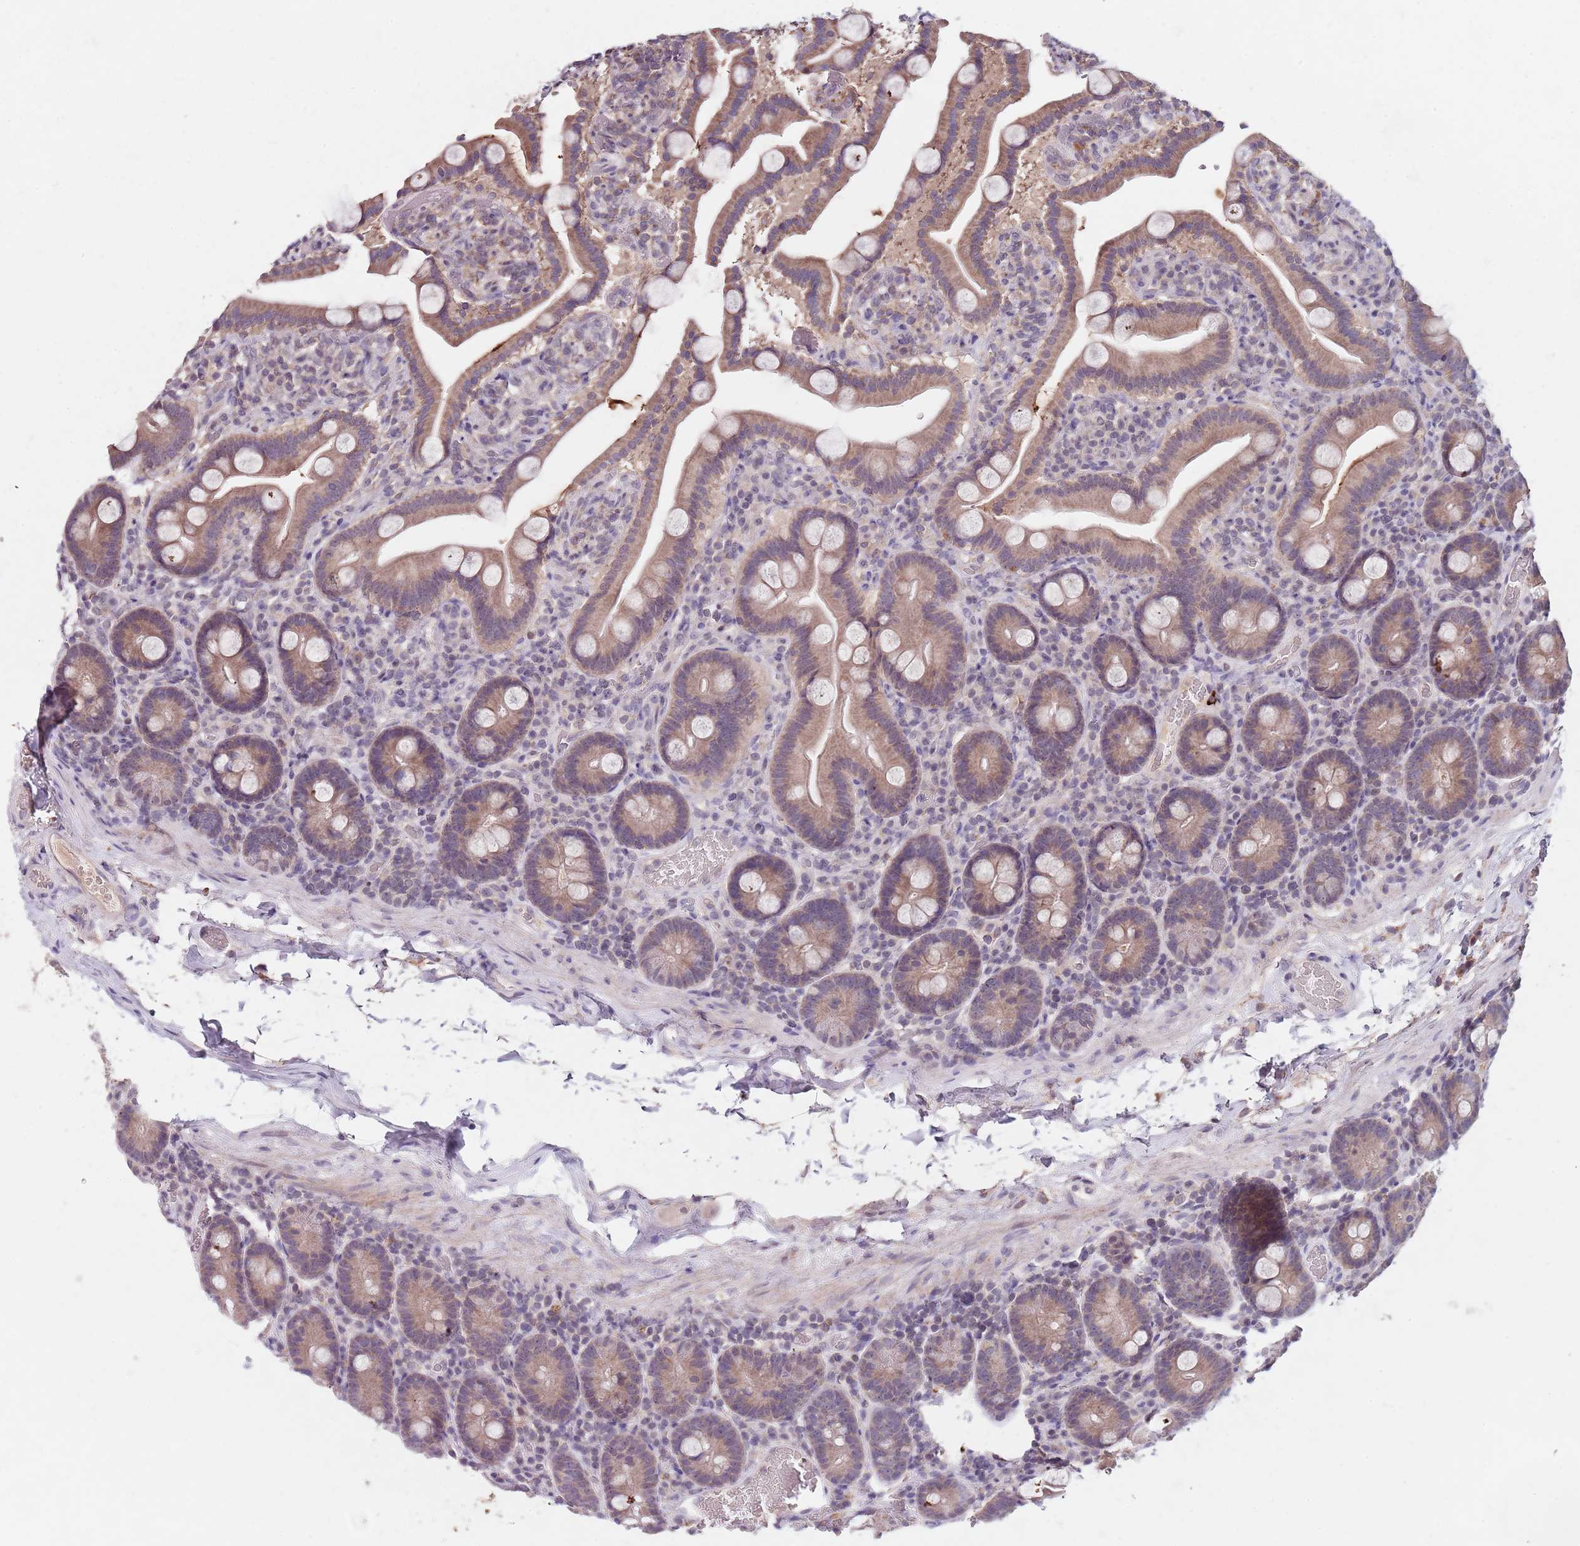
{"staining": {"intensity": "weak", "quantity": ">75%", "location": "cytoplasmic/membranous"}, "tissue": "duodenum", "cell_type": "Glandular cells", "image_type": "normal", "snomed": [{"axis": "morphology", "description": "Normal tissue, NOS"}, {"axis": "topography", "description": "Duodenum"}], "caption": "Immunohistochemical staining of benign duodenum exhibits weak cytoplasmic/membranous protein positivity in about >75% of glandular cells.", "gene": "NRDE2", "patient": {"sex": "male", "age": 55}}